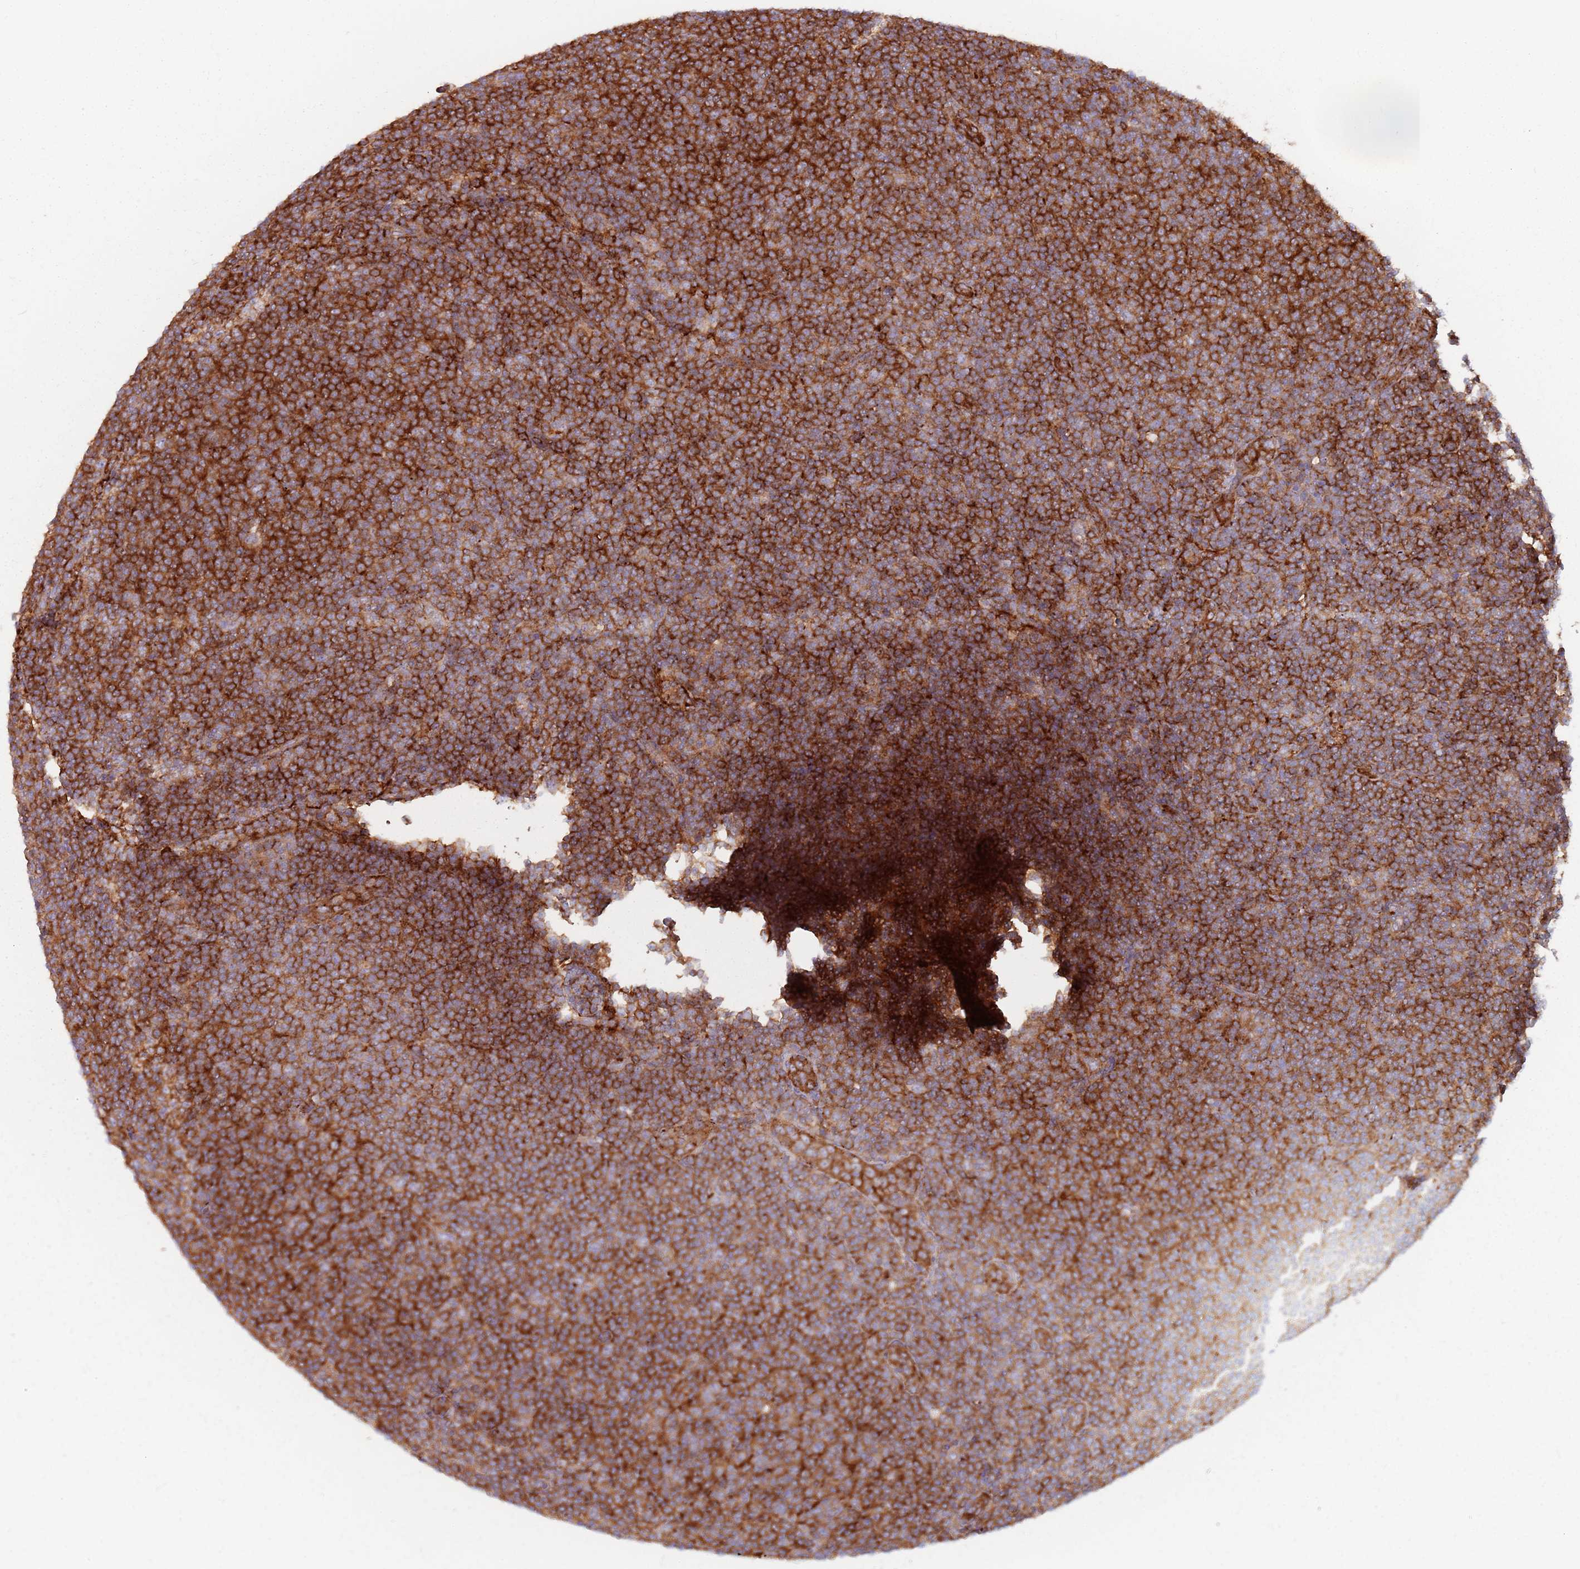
{"staining": {"intensity": "strong", "quantity": ">75%", "location": "cytoplasmic/membranous"}, "tissue": "lymphoma", "cell_type": "Tumor cells", "image_type": "cancer", "snomed": [{"axis": "morphology", "description": "Malignant lymphoma, non-Hodgkin's type, Low grade"}, {"axis": "topography", "description": "Lymph node"}], "caption": "A brown stain shows strong cytoplasmic/membranous staining of a protein in lymphoma tumor cells.", "gene": "TPD52L2", "patient": {"sex": "male", "age": 66}}